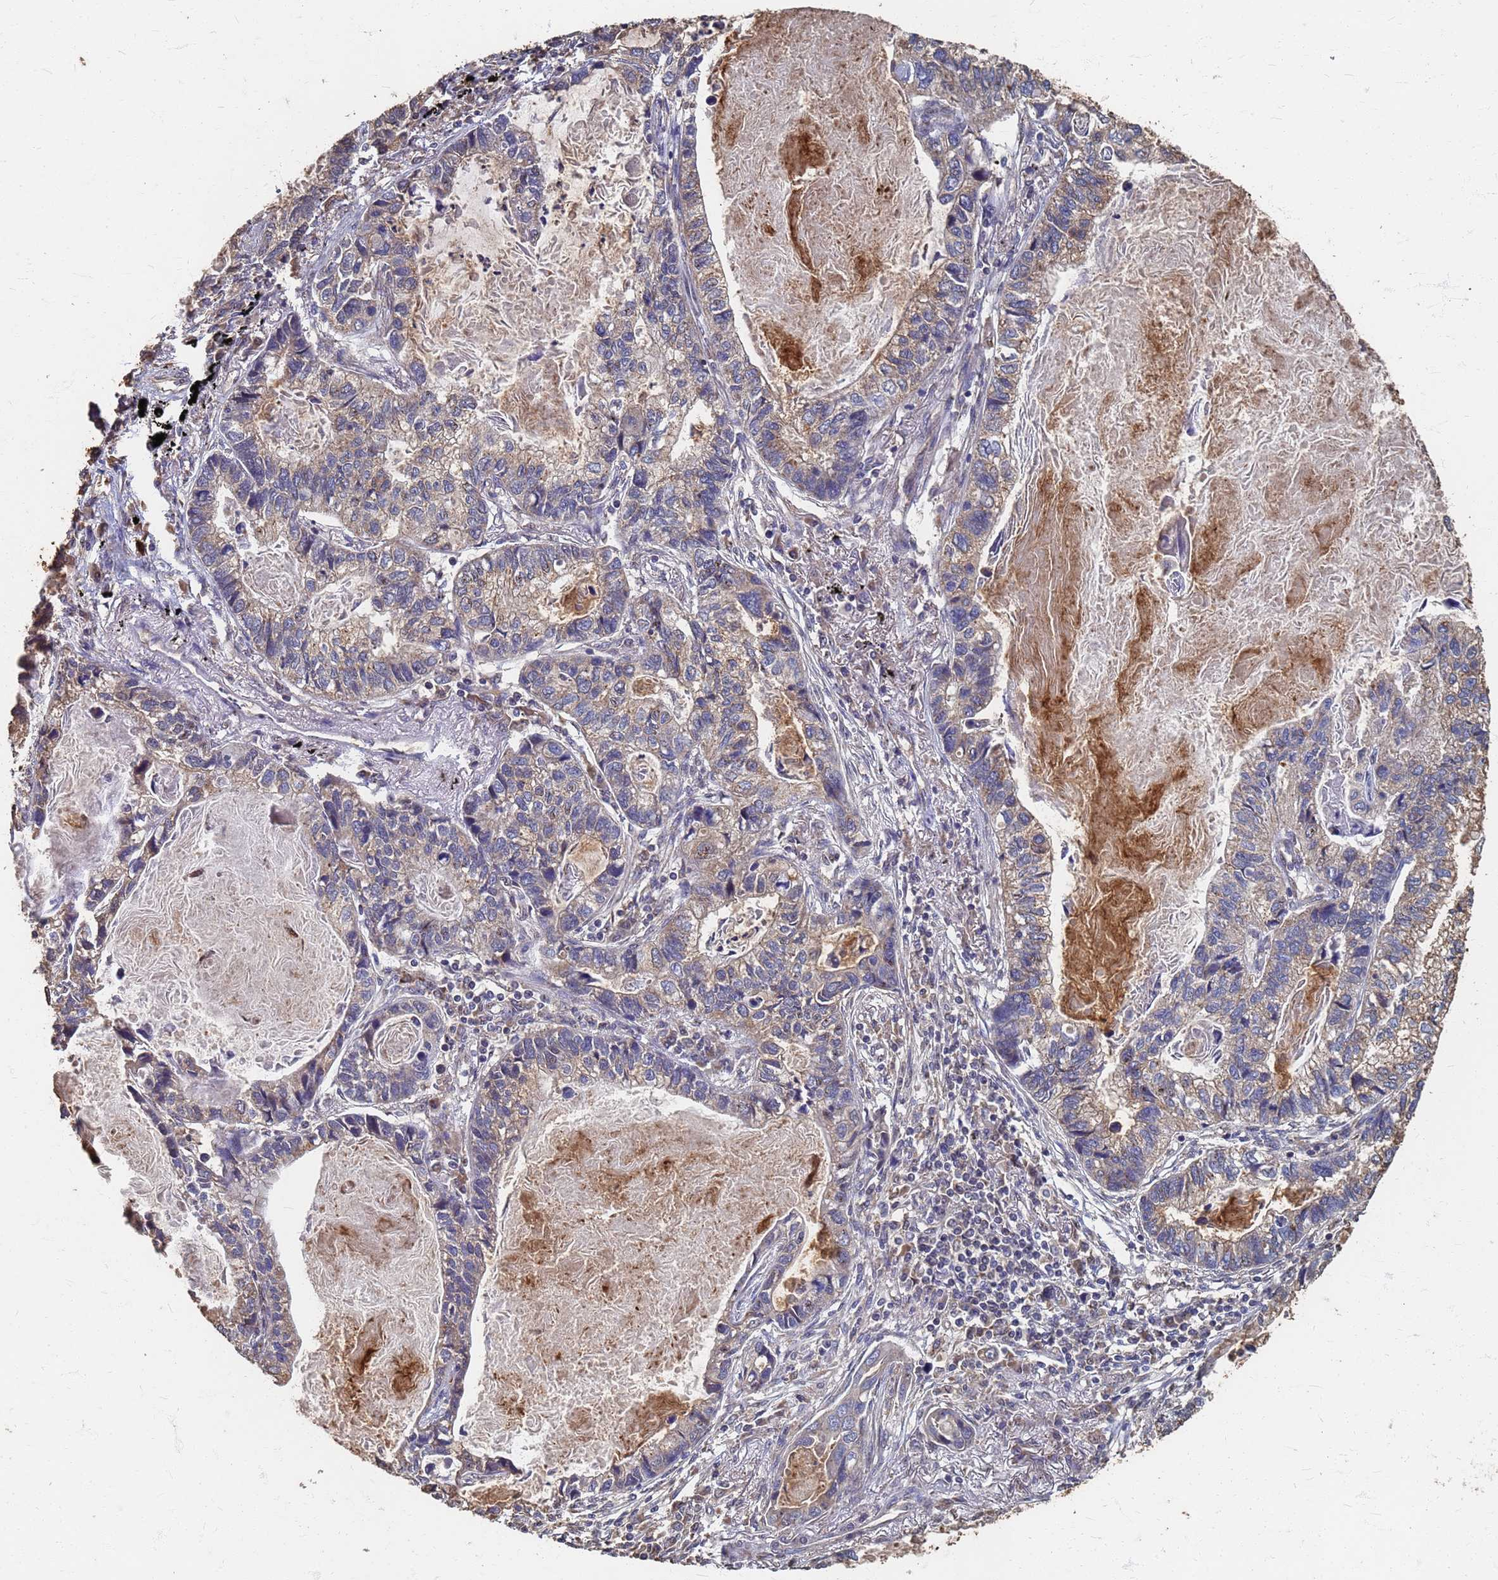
{"staining": {"intensity": "weak", "quantity": "25%-75%", "location": "cytoplasmic/membranous"}, "tissue": "lung cancer", "cell_type": "Tumor cells", "image_type": "cancer", "snomed": [{"axis": "morphology", "description": "Adenocarcinoma, NOS"}, {"axis": "topography", "description": "Lung"}], "caption": "Immunohistochemical staining of lung adenocarcinoma displays low levels of weak cytoplasmic/membranous protein positivity in approximately 25%-75% of tumor cells.", "gene": "DPH5", "patient": {"sex": "male", "age": 67}}